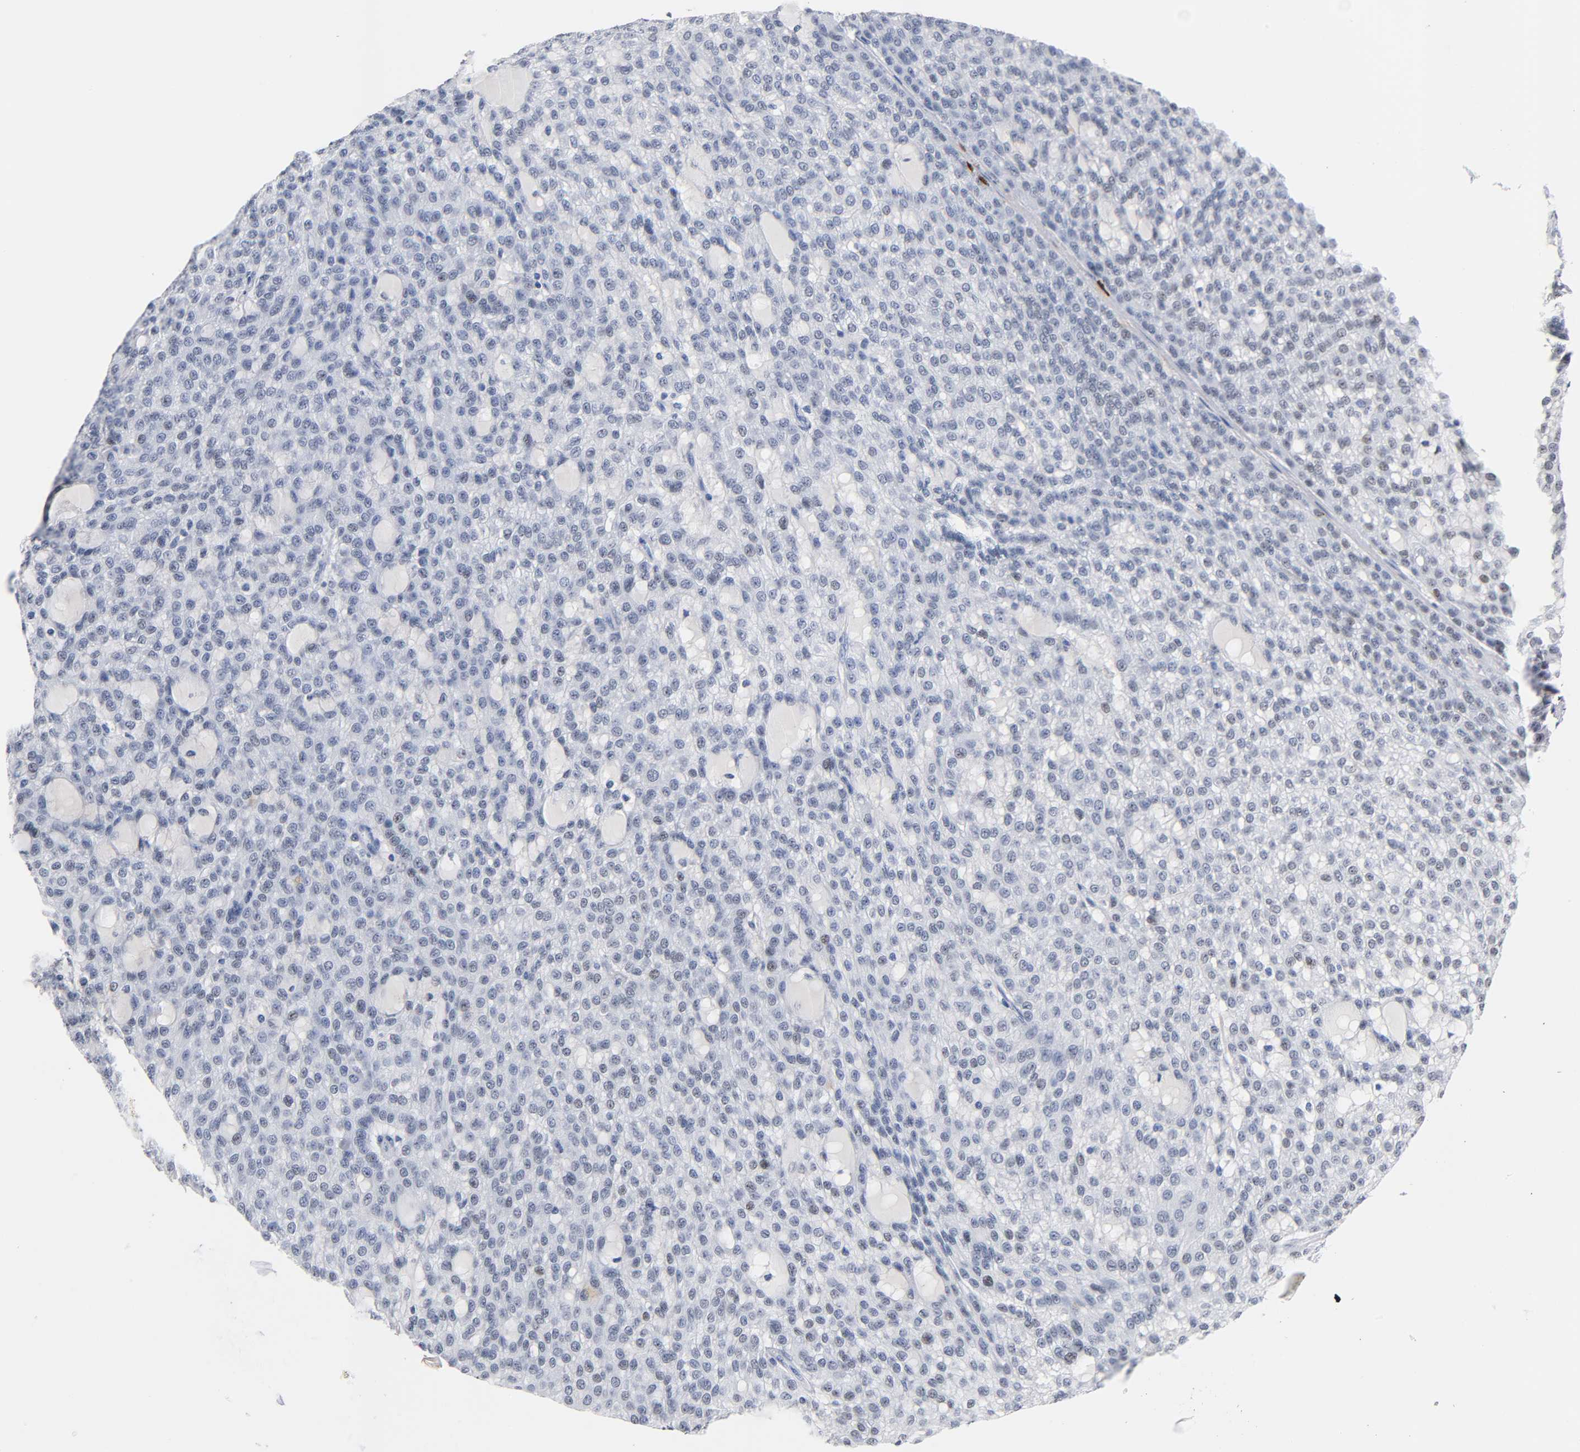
{"staining": {"intensity": "weak", "quantity": "<25%", "location": "nuclear"}, "tissue": "renal cancer", "cell_type": "Tumor cells", "image_type": "cancer", "snomed": [{"axis": "morphology", "description": "Adenocarcinoma, NOS"}, {"axis": "topography", "description": "Kidney"}], "caption": "An immunohistochemistry micrograph of adenocarcinoma (renal) is shown. There is no staining in tumor cells of adenocarcinoma (renal). The staining is performed using DAB brown chromogen with nuclei counter-stained in using hematoxylin.", "gene": "NAB2", "patient": {"sex": "male", "age": 63}}